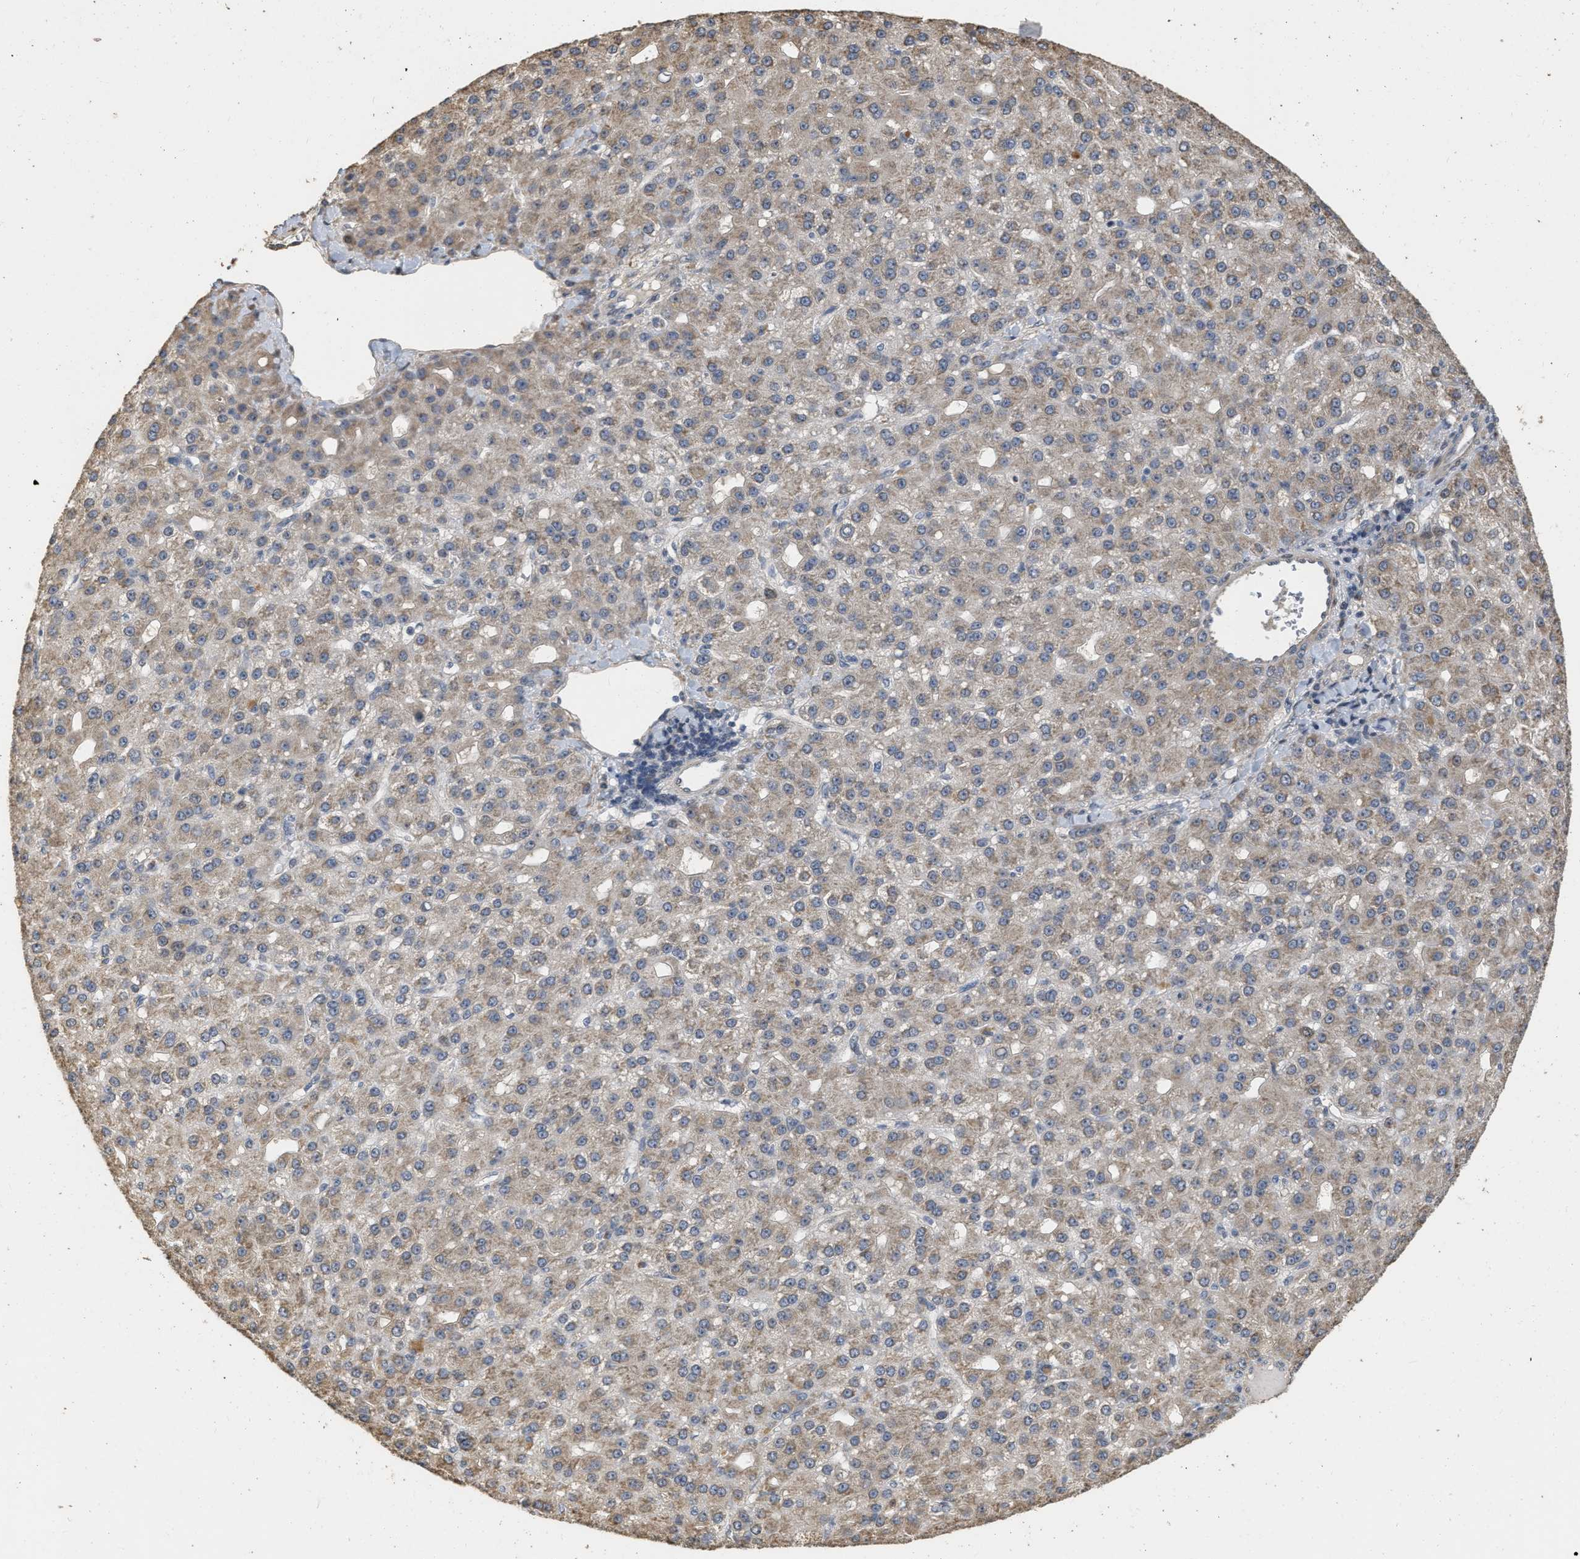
{"staining": {"intensity": "weak", "quantity": ">75%", "location": "cytoplasmic/membranous"}, "tissue": "liver cancer", "cell_type": "Tumor cells", "image_type": "cancer", "snomed": [{"axis": "morphology", "description": "Carcinoma, Hepatocellular, NOS"}, {"axis": "topography", "description": "Liver"}], "caption": "A low amount of weak cytoplasmic/membranous positivity is seen in about >75% of tumor cells in liver cancer tissue.", "gene": "NCS1", "patient": {"sex": "male", "age": 67}}